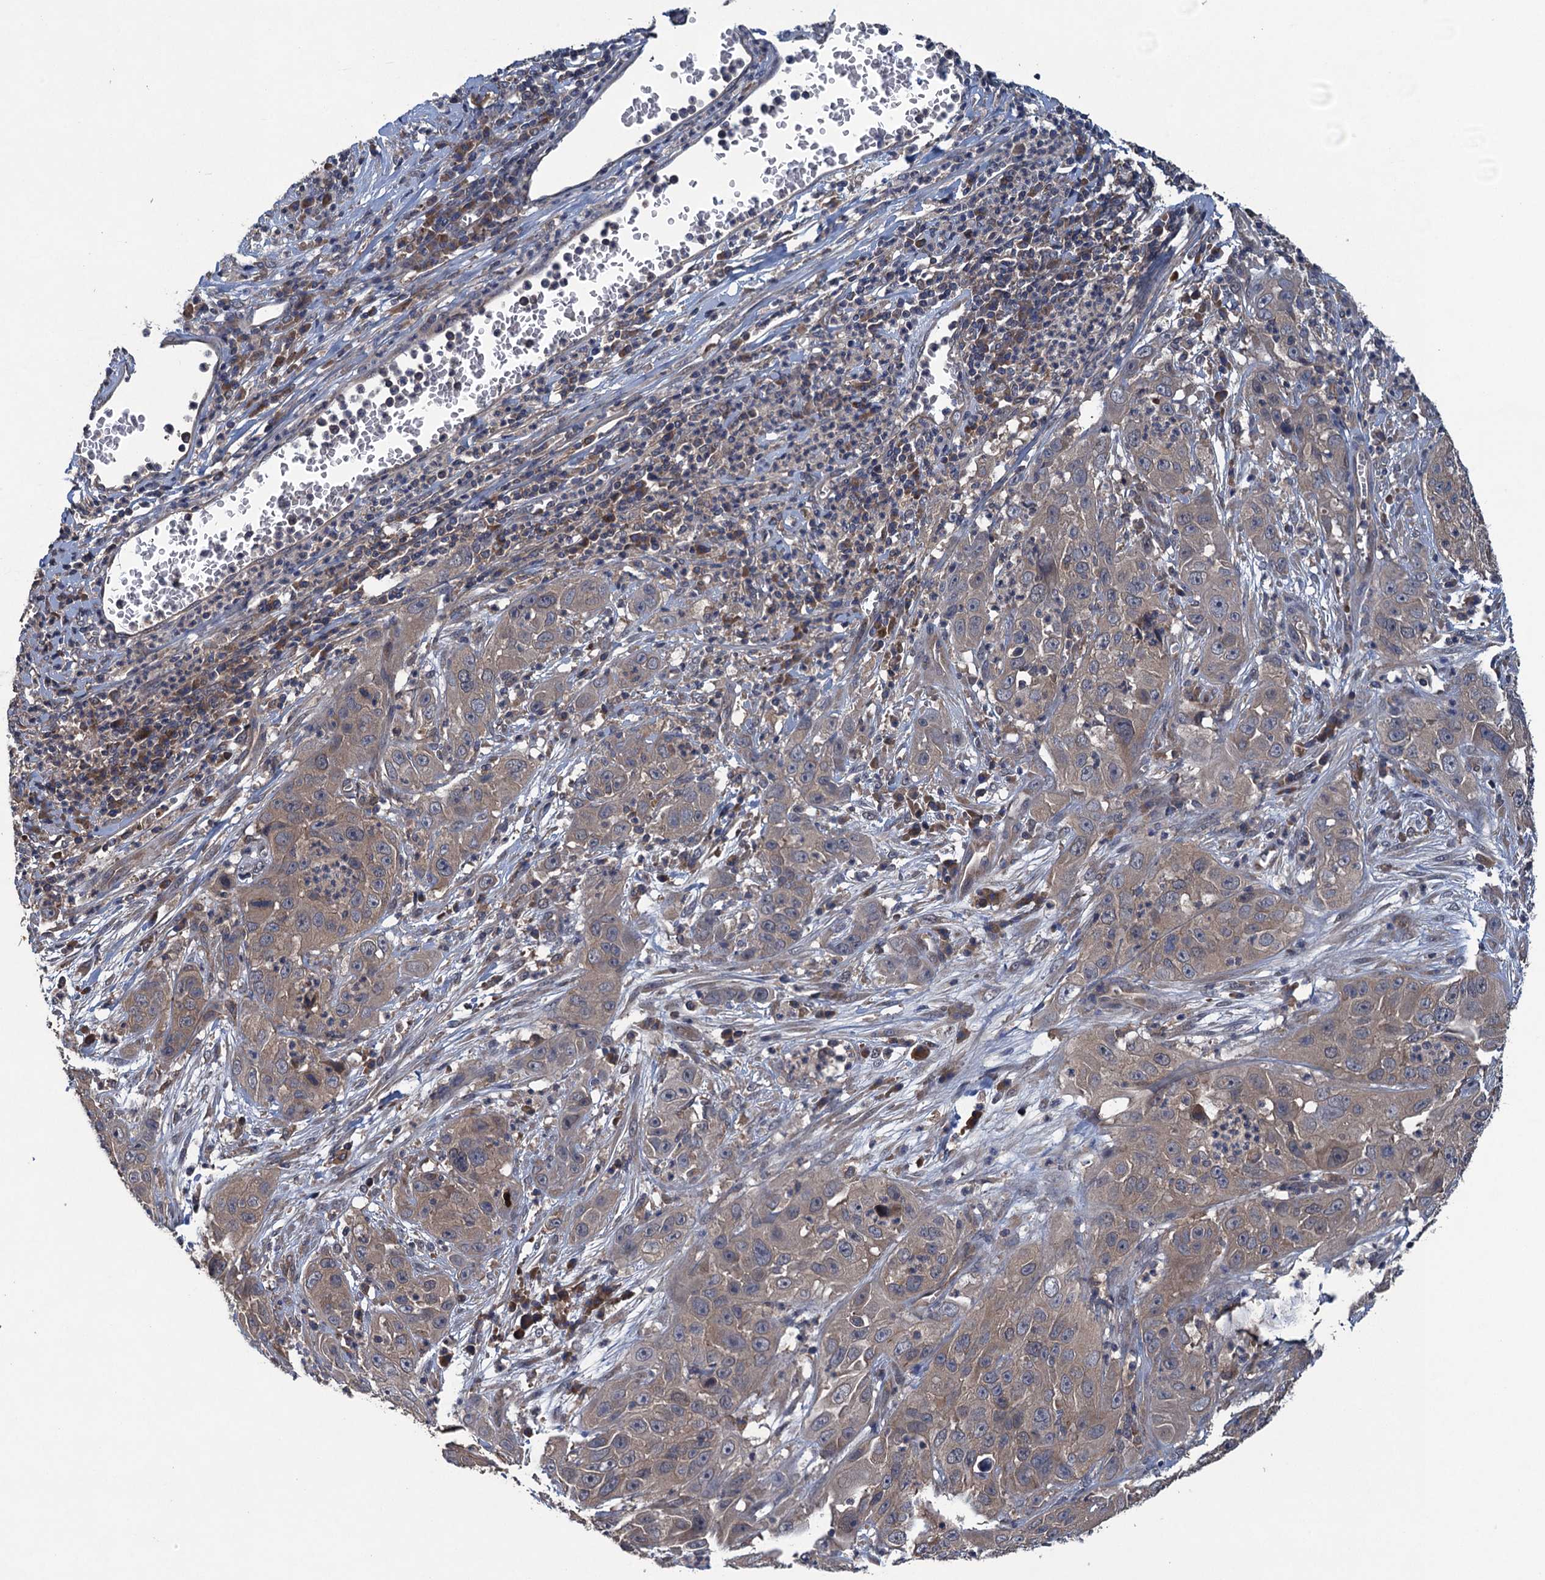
{"staining": {"intensity": "weak", "quantity": "25%-75%", "location": "cytoplasmic/membranous"}, "tissue": "cervical cancer", "cell_type": "Tumor cells", "image_type": "cancer", "snomed": [{"axis": "morphology", "description": "Squamous cell carcinoma, NOS"}, {"axis": "topography", "description": "Cervix"}], "caption": "This image exhibits cervical cancer (squamous cell carcinoma) stained with immunohistochemistry (IHC) to label a protein in brown. The cytoplasmic/membranous of tumor cells show weak positivity for the protein. Nuclei are counter-stained blue.", "gene": "CNTN5", "patient": {"sex": "female", "age": 32}}